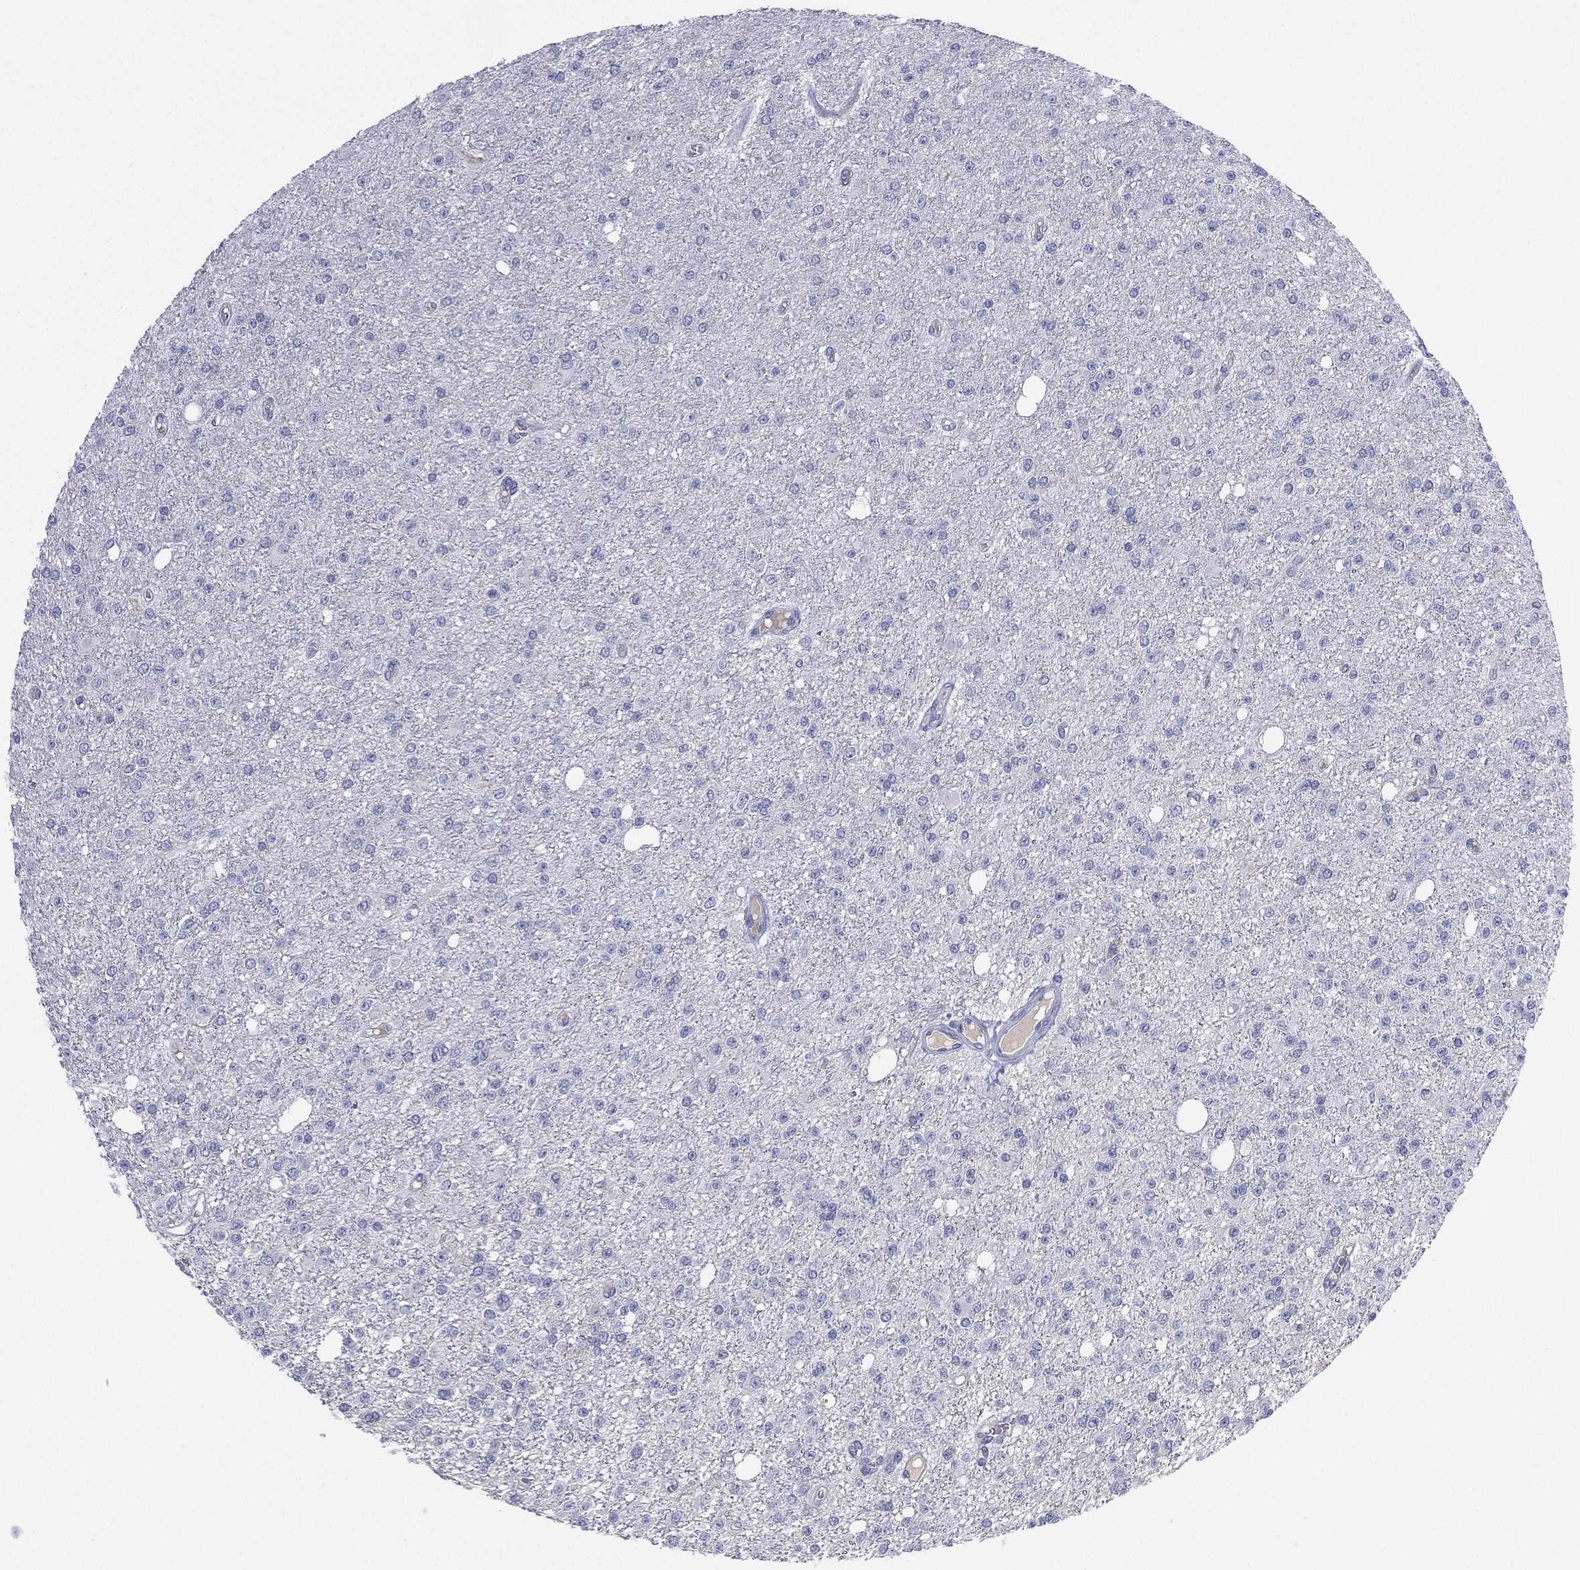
{"staining": {"intensity": "negative", "quantity": "none", "location": "none"}, "tissue": "glioma", "cell_type": "Tumor cells", "image_type": "cancer", "snomed": [{"axis": "morphology", "description": "Glioma, malignant, Low grade"}, {"axis": "topography", "description": "Brain"}], "caption": "Immunohistochemistry (IHC) micrograph of malignant low-grade glioma stained for a protein (brown), which reveals no positivity in tumor cells.", "gene": "CYP2D6", "patient": {"sex": "female", "age": 45}}